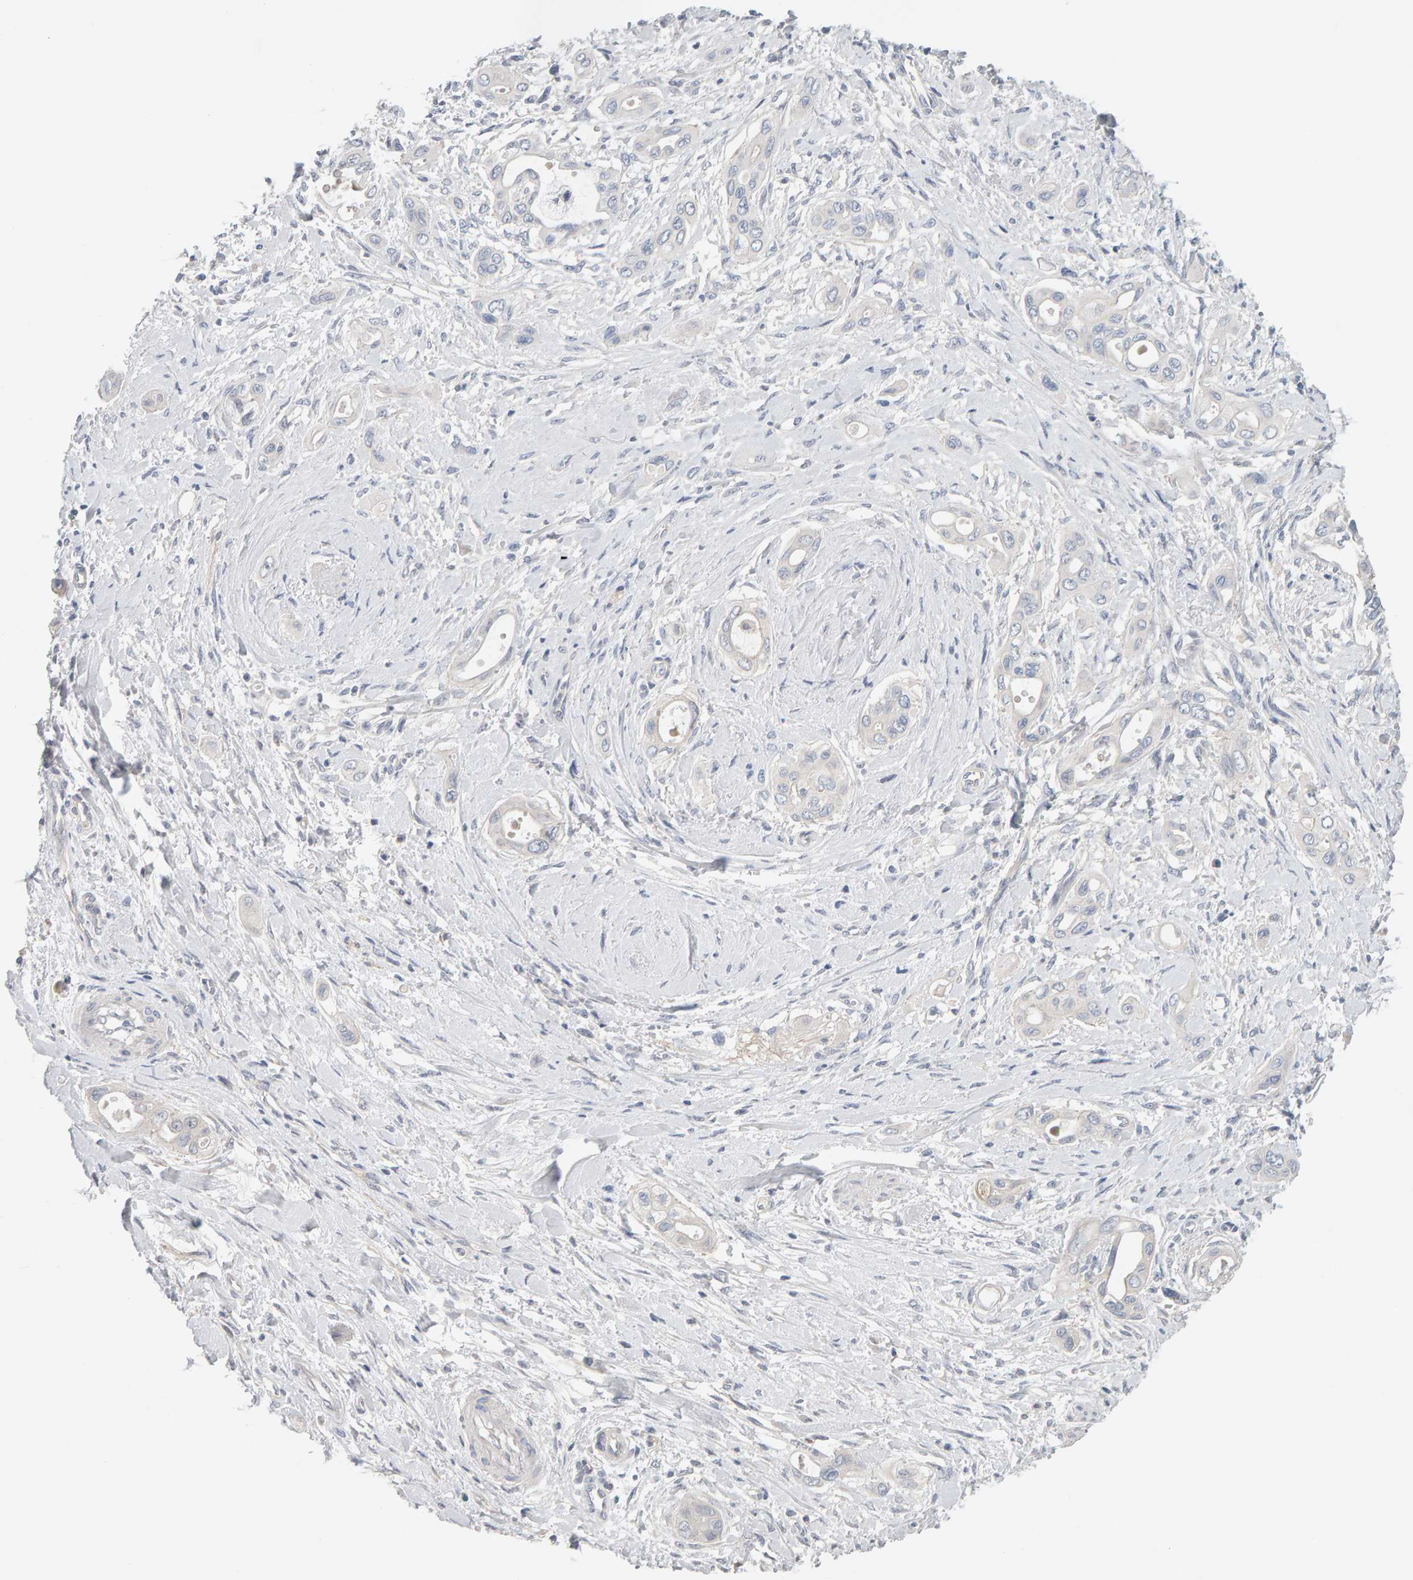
{"staining": {"intensity": "negative", "quantity": "none", "location": "none"}, "tissue": "pancreatic cancer", "cell_type": "Tumor cells", "image_type": "cancer", "snomed": [{"axis": "morphology", "description": "Adenocarcinoma, NOS"}, {"axis": "topography", "description": "Pancreas"}], "caption": "The image shows no staining of tumor cells in adenocarcinoma (pancreatic). (DAB (3,3'-diaminobenzidine) IHC visualized using brightfield microscopy, high magnification).", "gene": "GFUS", "patient": {"sex": "male", "age": 59}}